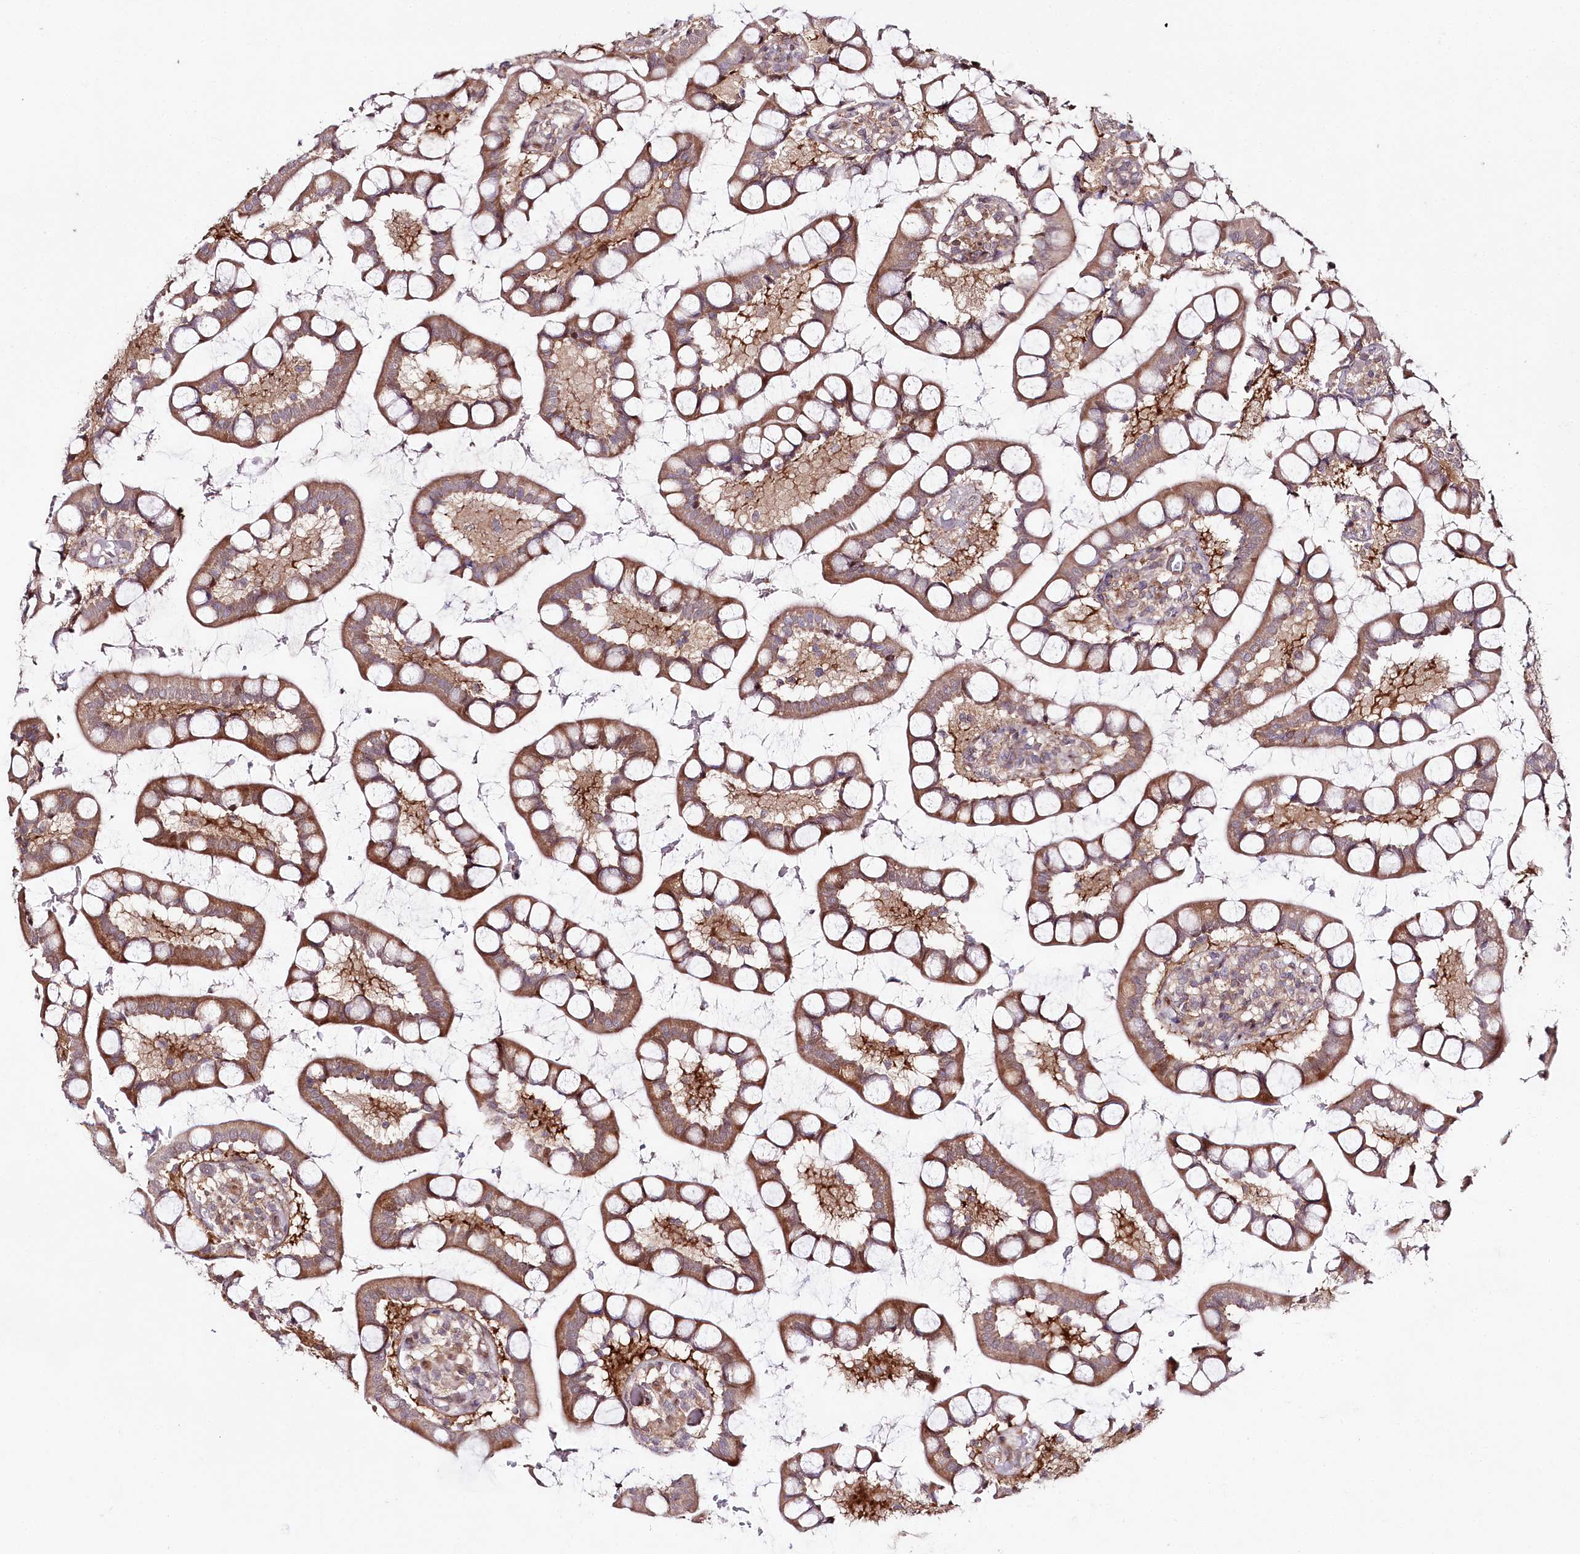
{"staining": {"intensity": "moderate", "quantity": ">75%", "location": "cytoplasmic/membranous"}, "tissue": "small intestine", "cell_type": "Glandular cells", "image_type": "normal", "snomed": [{"axis": "morphology", "description": "Normal tissue, NOS"}, {"axis": "topography", "description": "Small intestine"}], "caption": "High-power microscopy captured an immunohistochemistry (IHC) image of benign small intestine, revealing moderate cytoplasmic/membranous expression in approximately >75% of glandular cells.", "gene": "PHLDB1", "patient": {"sex": "male", "age": 52}}